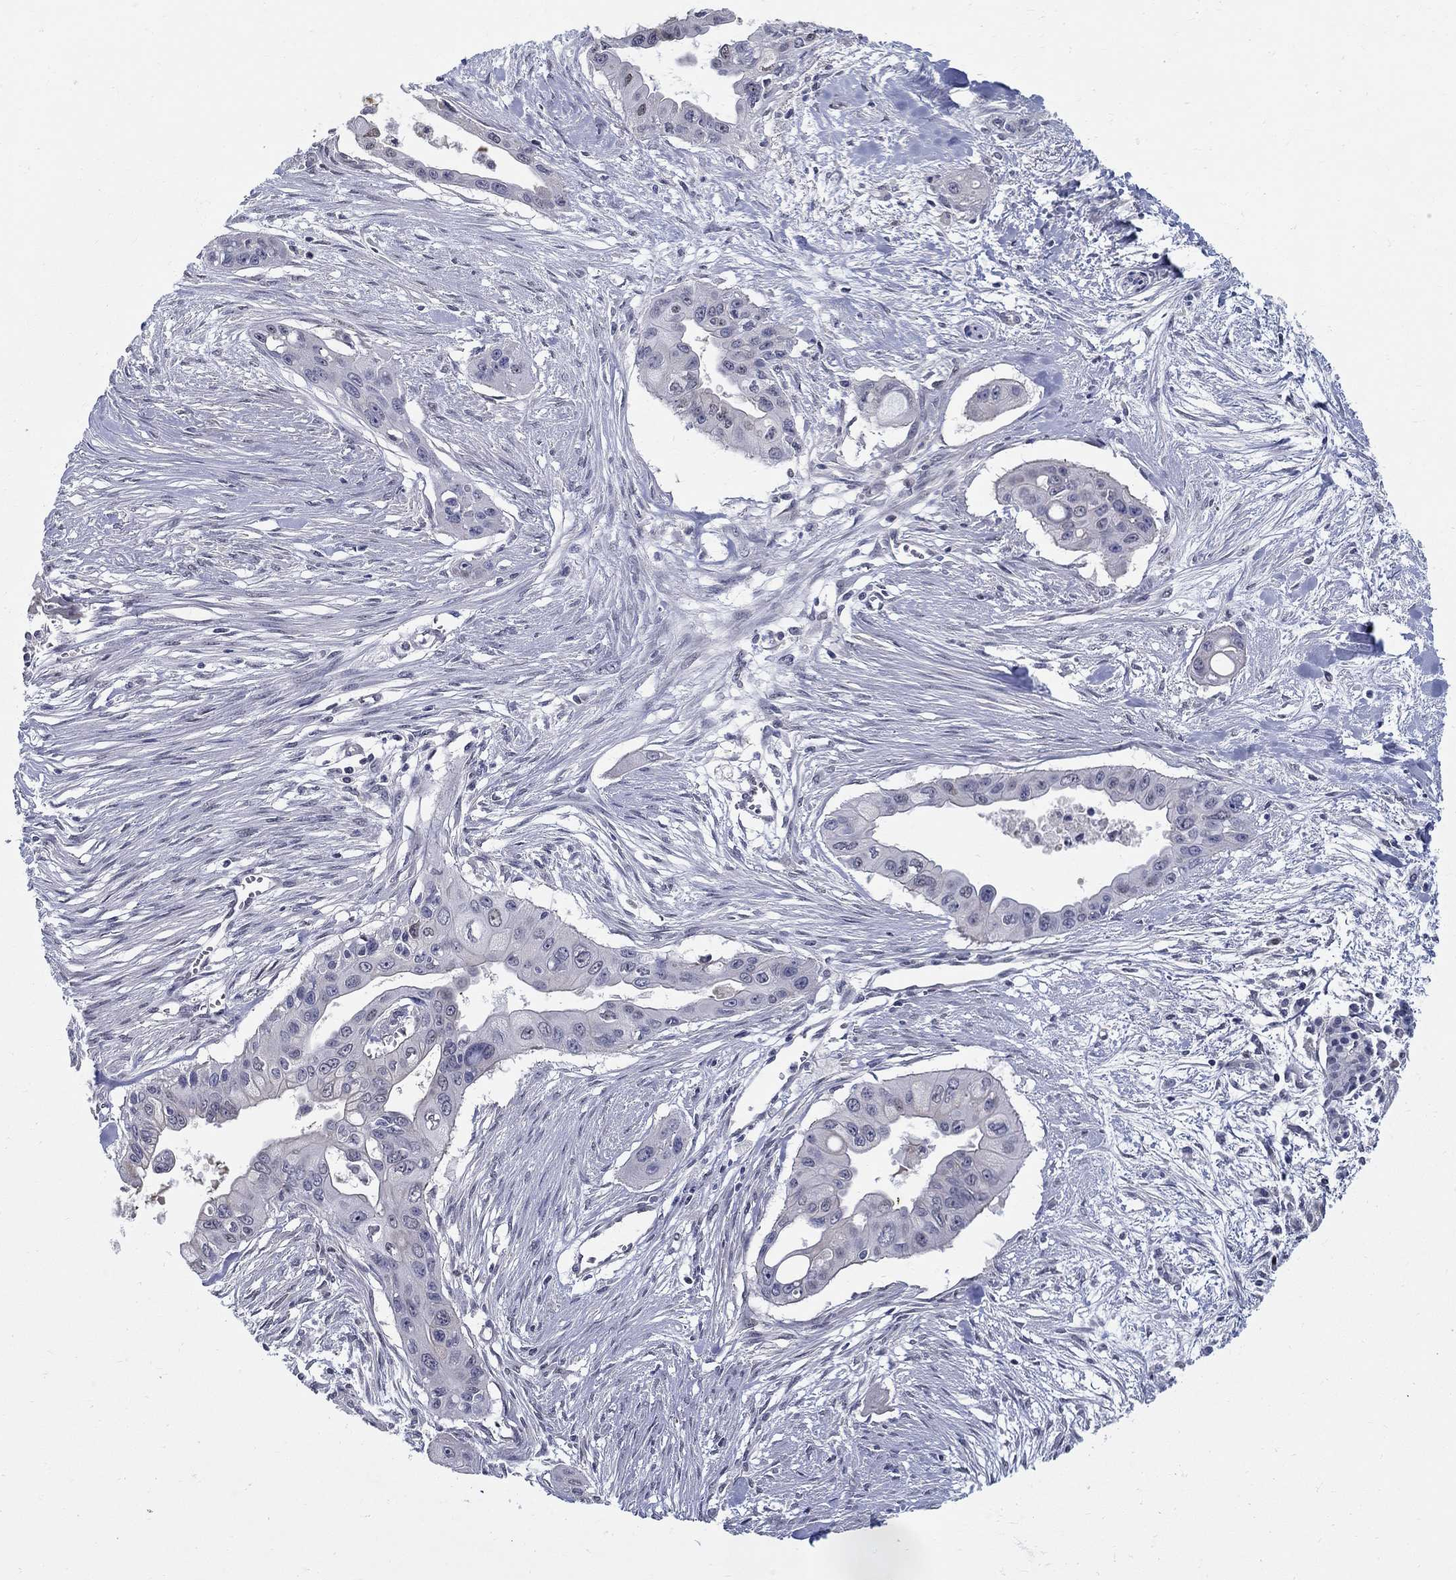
{"staining": {"intensity": "strong", "quantity": "<25%", "location": "nuclear"}, "tissue": "pancreatic cancer", "cell_type": "Tumor cells", "image_type": "cancer", "snomed": [{"axis": "morphology", "description": "Adenocarcinoma, NOS"}, {"axis": "topography", "description": "Pancreas"}], "caption": "Strong nuclear protein expression is present in about <25% of tumor cells in pancreatic adenocarcinoma. (DAB (3,3'-diaminobenzidine) IHC with brightfield microscopy, high magnification).", "gene": "C16orf46", "patient": {"sex": "male", "age": 60}}